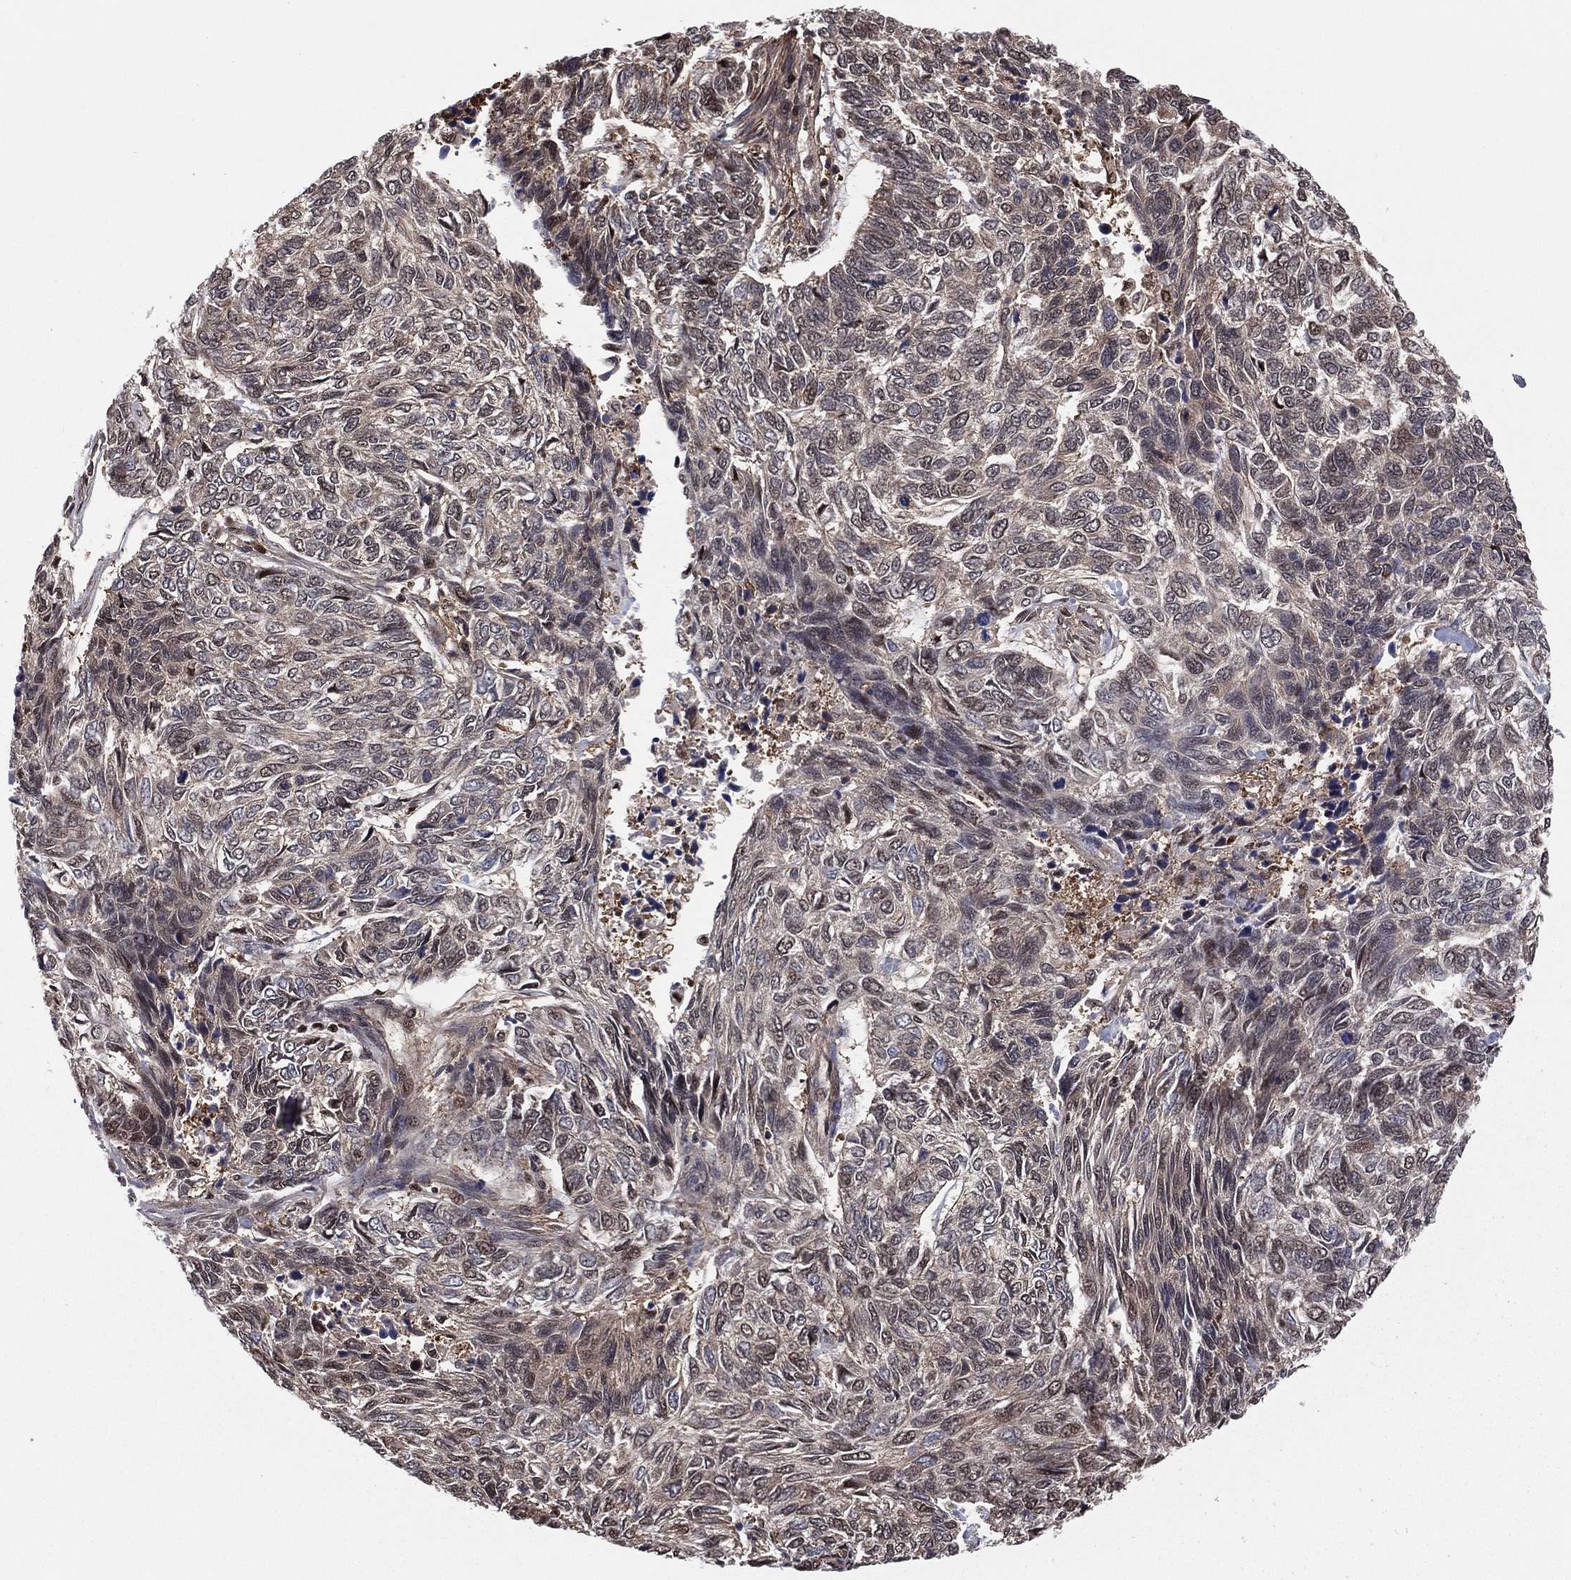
{"staining": {"intensity": "negative", "quantity": "none", "location": "none"}, "tissue": "skin cancer", "cell_type": "Tumor cells", "image_type": "cancer", "snomed": [{"axis": "morphology", "description": "Basal cell carcinoma"}, {"axis": "topography", "description": "Skin"}], "caption": "IHC of human skin cancer (basal cell carcinoma) shows no staining in tumor cells.", "gene": "ICOSLG", "patient": {"sex": "female", "age": 65}}